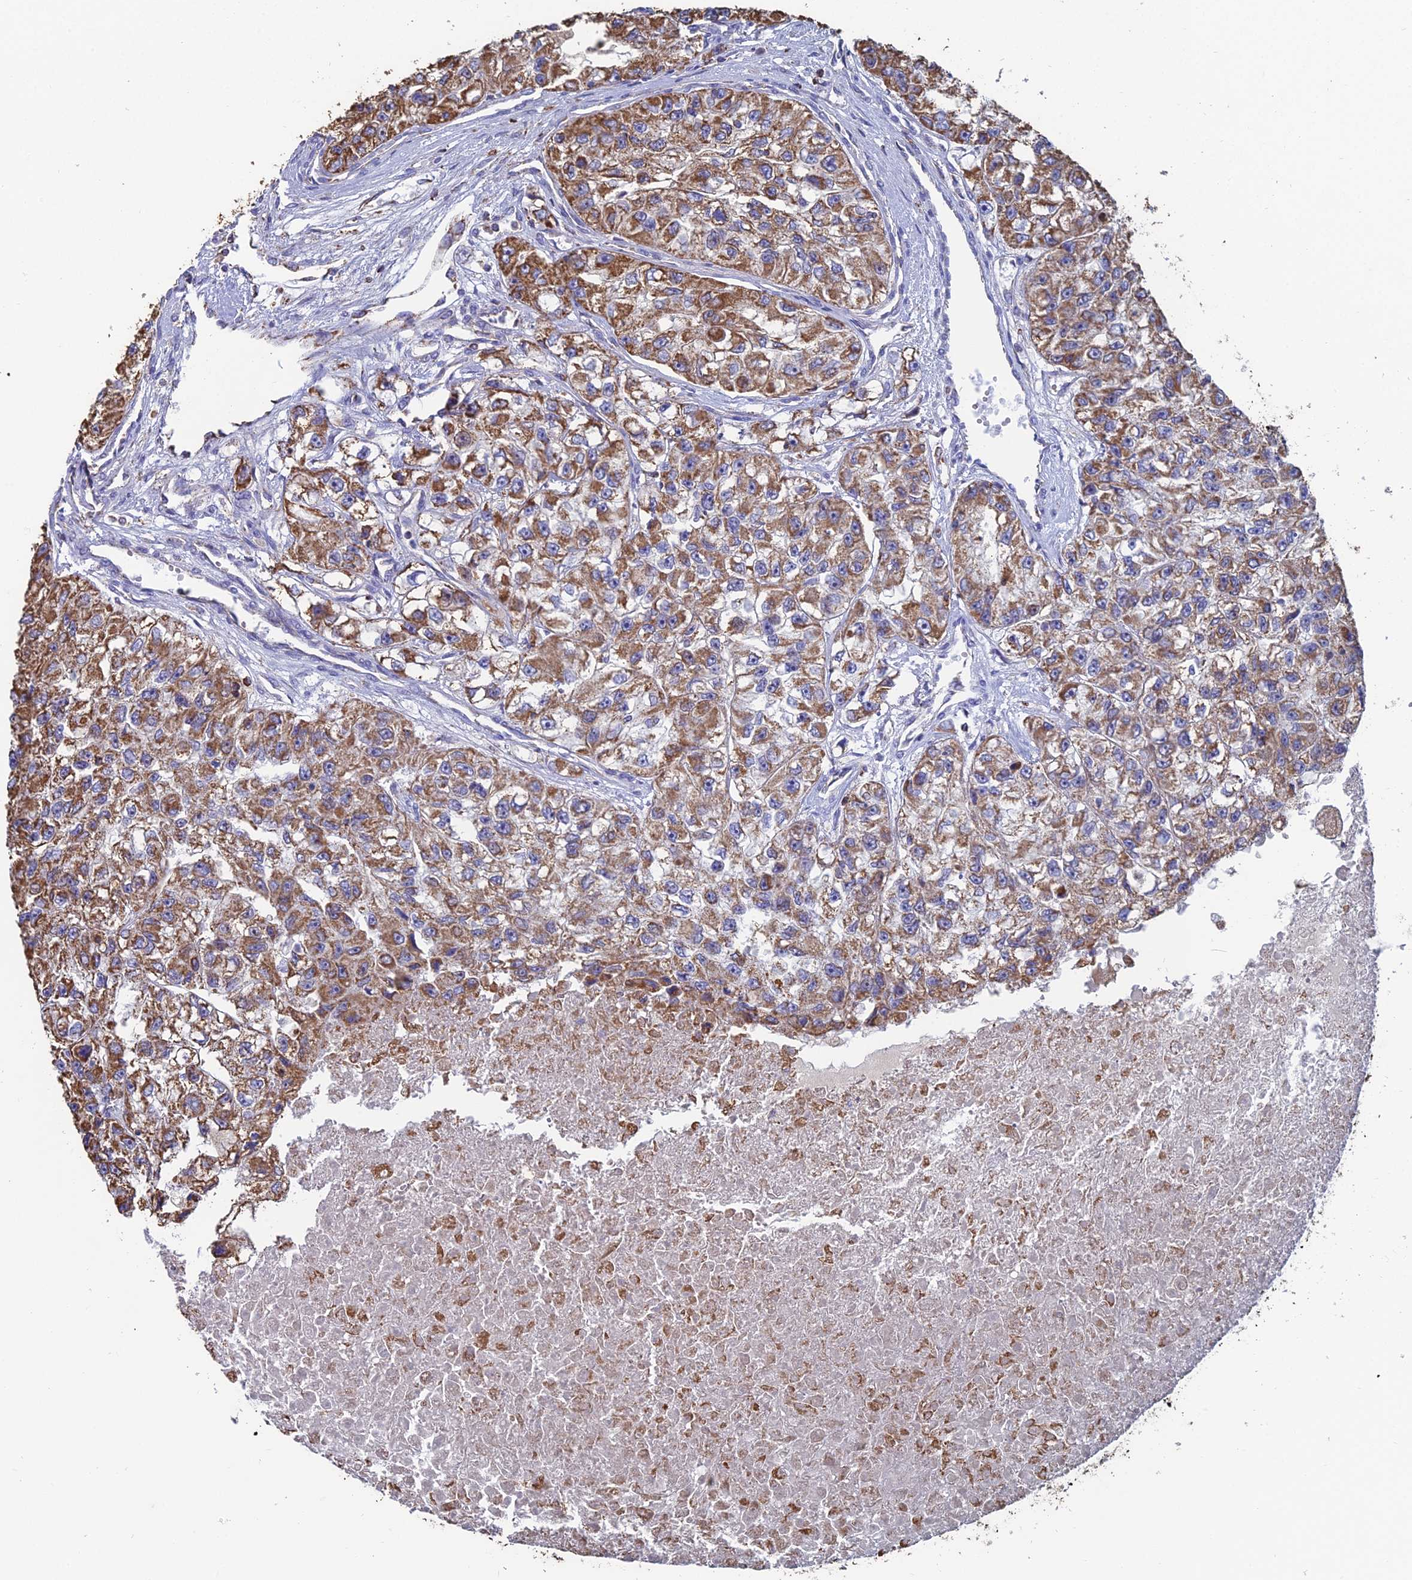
{"staining": {"intensity": "moderate", "quantity": ">75%", "location": "cytoplasmic/membranous"}, "tissue": "renal cancer", "cell_type": "Tumor cells", "image_type": "cancer", "snomed": [{"axis": "morphology", "description": "Adenocarcinoma, NOS"}, {"axis": "topography", "description": "Kidney"}], "caption": "Immunohistochemistry (IHC) of renal adenocarcinoma exhibits medium levels of moderate cytoplasmic/membranous positivity in approximately >75% of tumor cells. (DAB (3,3'-diaminobenzidine) IHC, brown staining for protein, blue staining for nuclei).", "gene": "SPOCK2", "patient": {"sex": "male", "age": 63}}